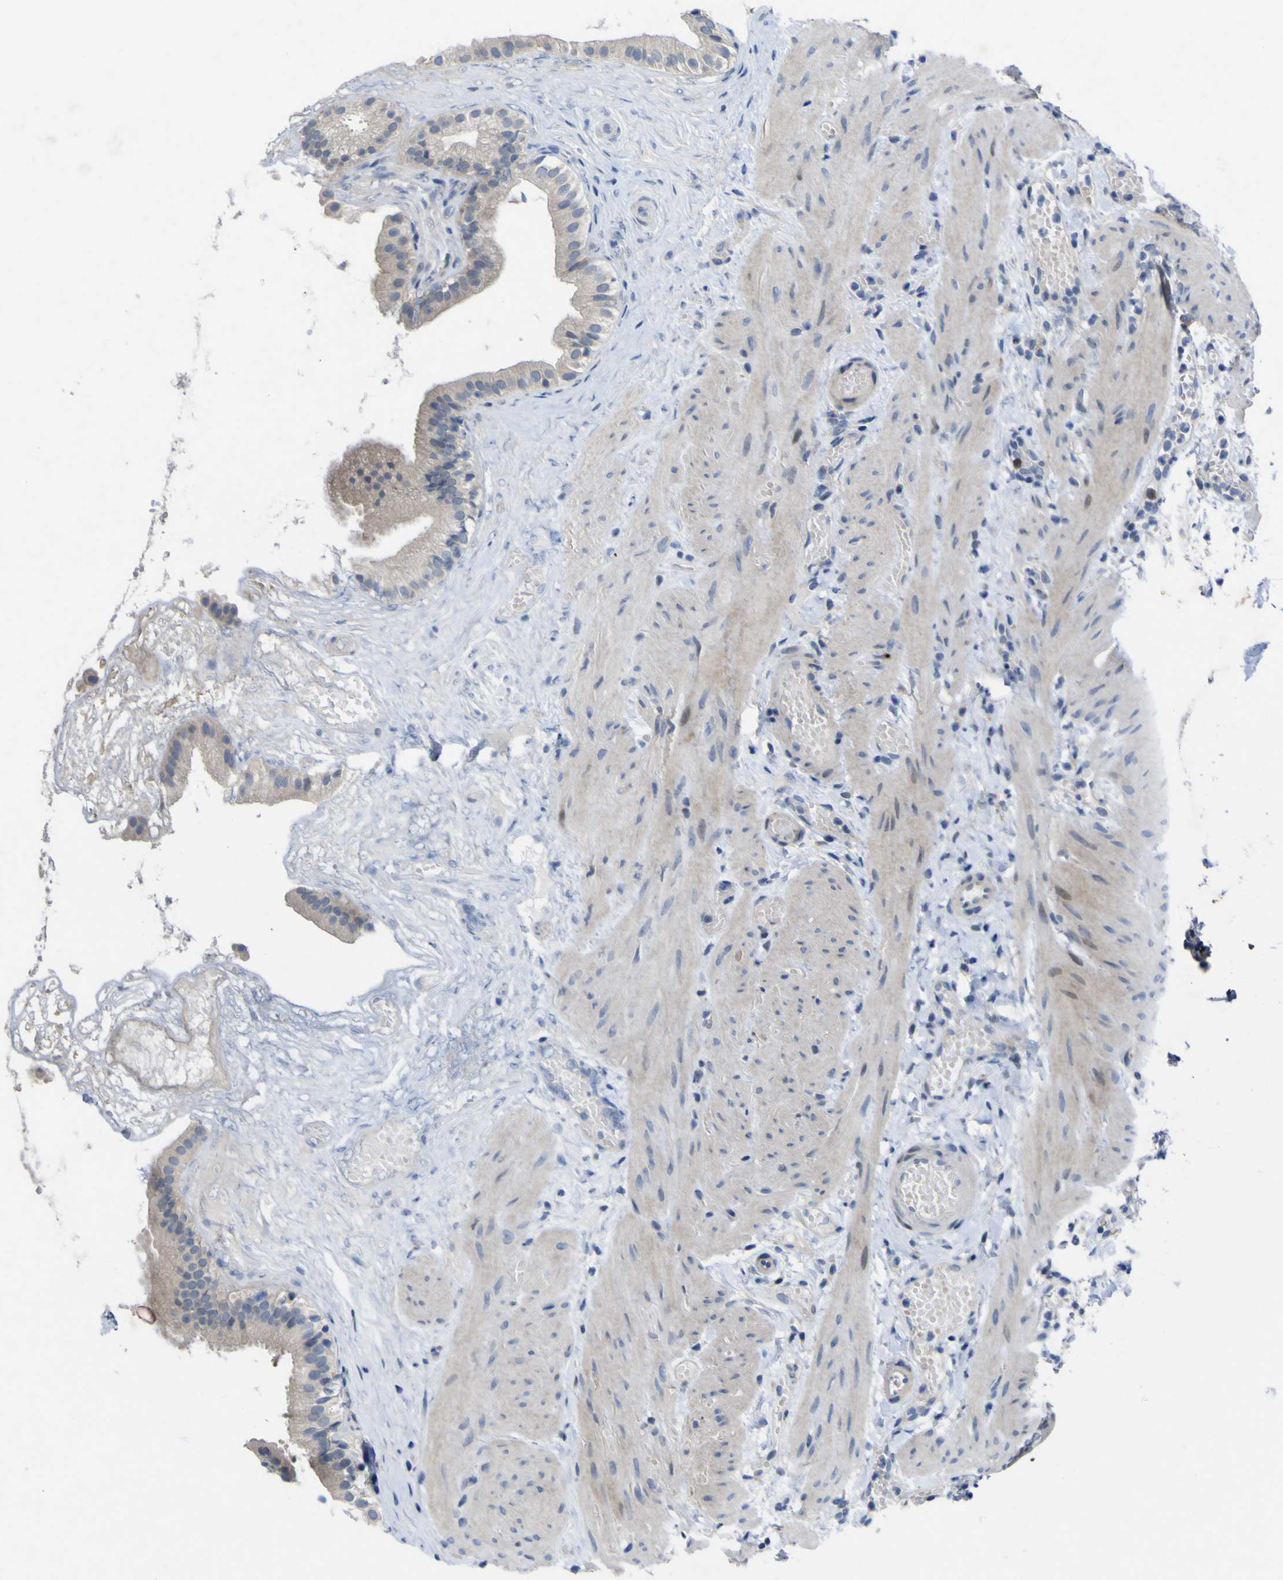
{"staining": {"intensity": "moderate", "quantity": "<25%", "location": "cytoplasmic/membranous"}, "tissue": "gallbladder", "cell_type": "Glandular cells", "image_type": "normal", "snomed": [{"axis": "morphology", "description": "Normal tissue, NOS"}, {"axis": "topography", "description": "Gallbladder"}], "caption": "This histopathology image shows immunohistochemistry staining of unremarkable human gallbladder, with low moderate cytoplasmic/membranous staining in about <25% of glandular cells.", "gene": "NAV1", "patient": {"sex": "female", "age": 26}}